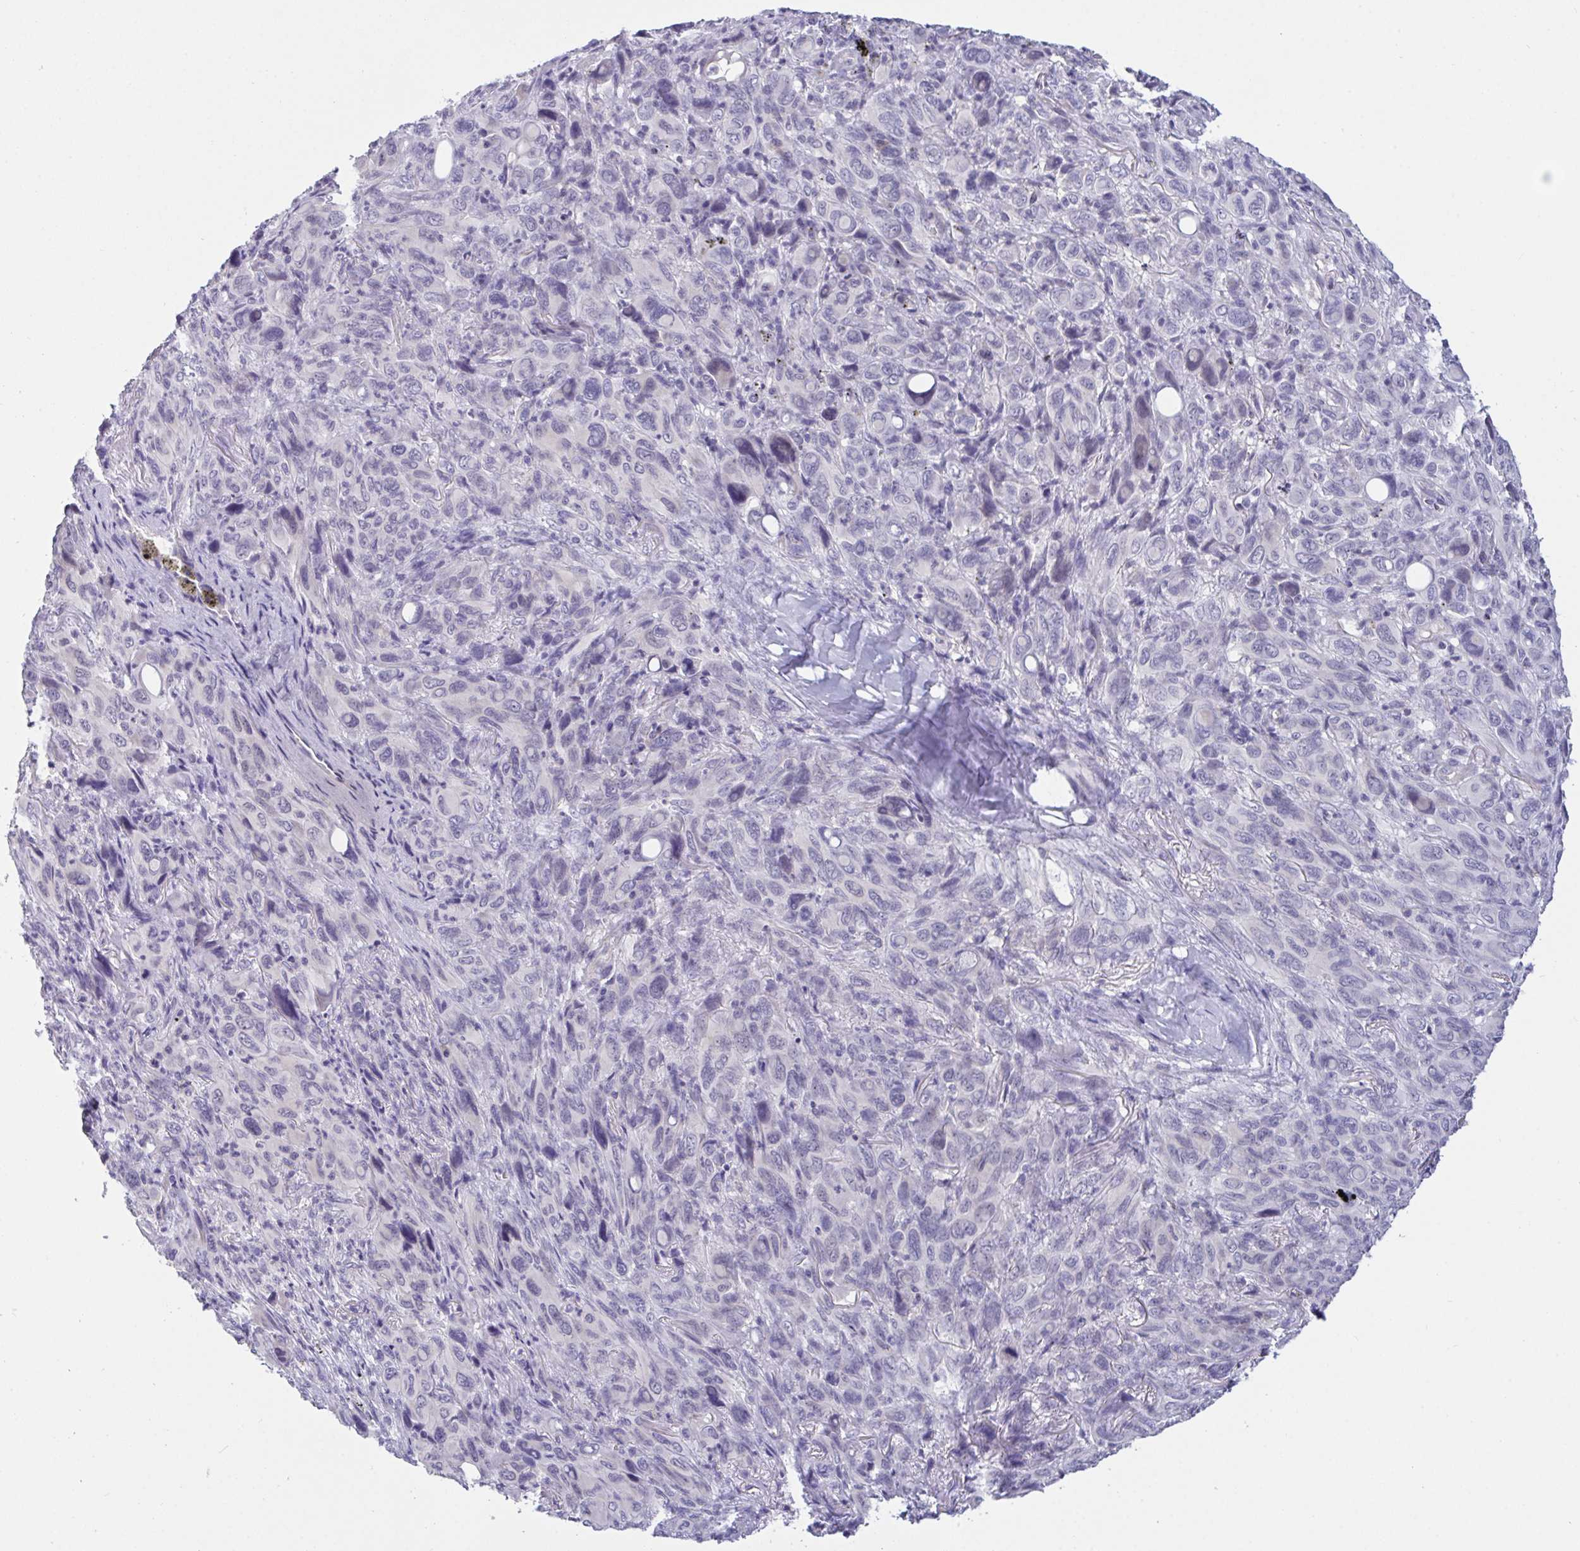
{"staining": {"intensity": "negative", "quantity": "none", "location": "none"}, "tissue": "melanoma", "cell_type": "Tumor cells", "image_type": "cancer", "snomed": [{"axis": "morphology", "description": "Malignant melanoma, Metastatic site"}, {"axis": "topography", "description": "Lung"}], "caption": "Tumor cells are negative for brown protein staining in malignant melanoma (metastatic site).", "gene": "MYC", "patient": {"sex": "male", "age": 48}}